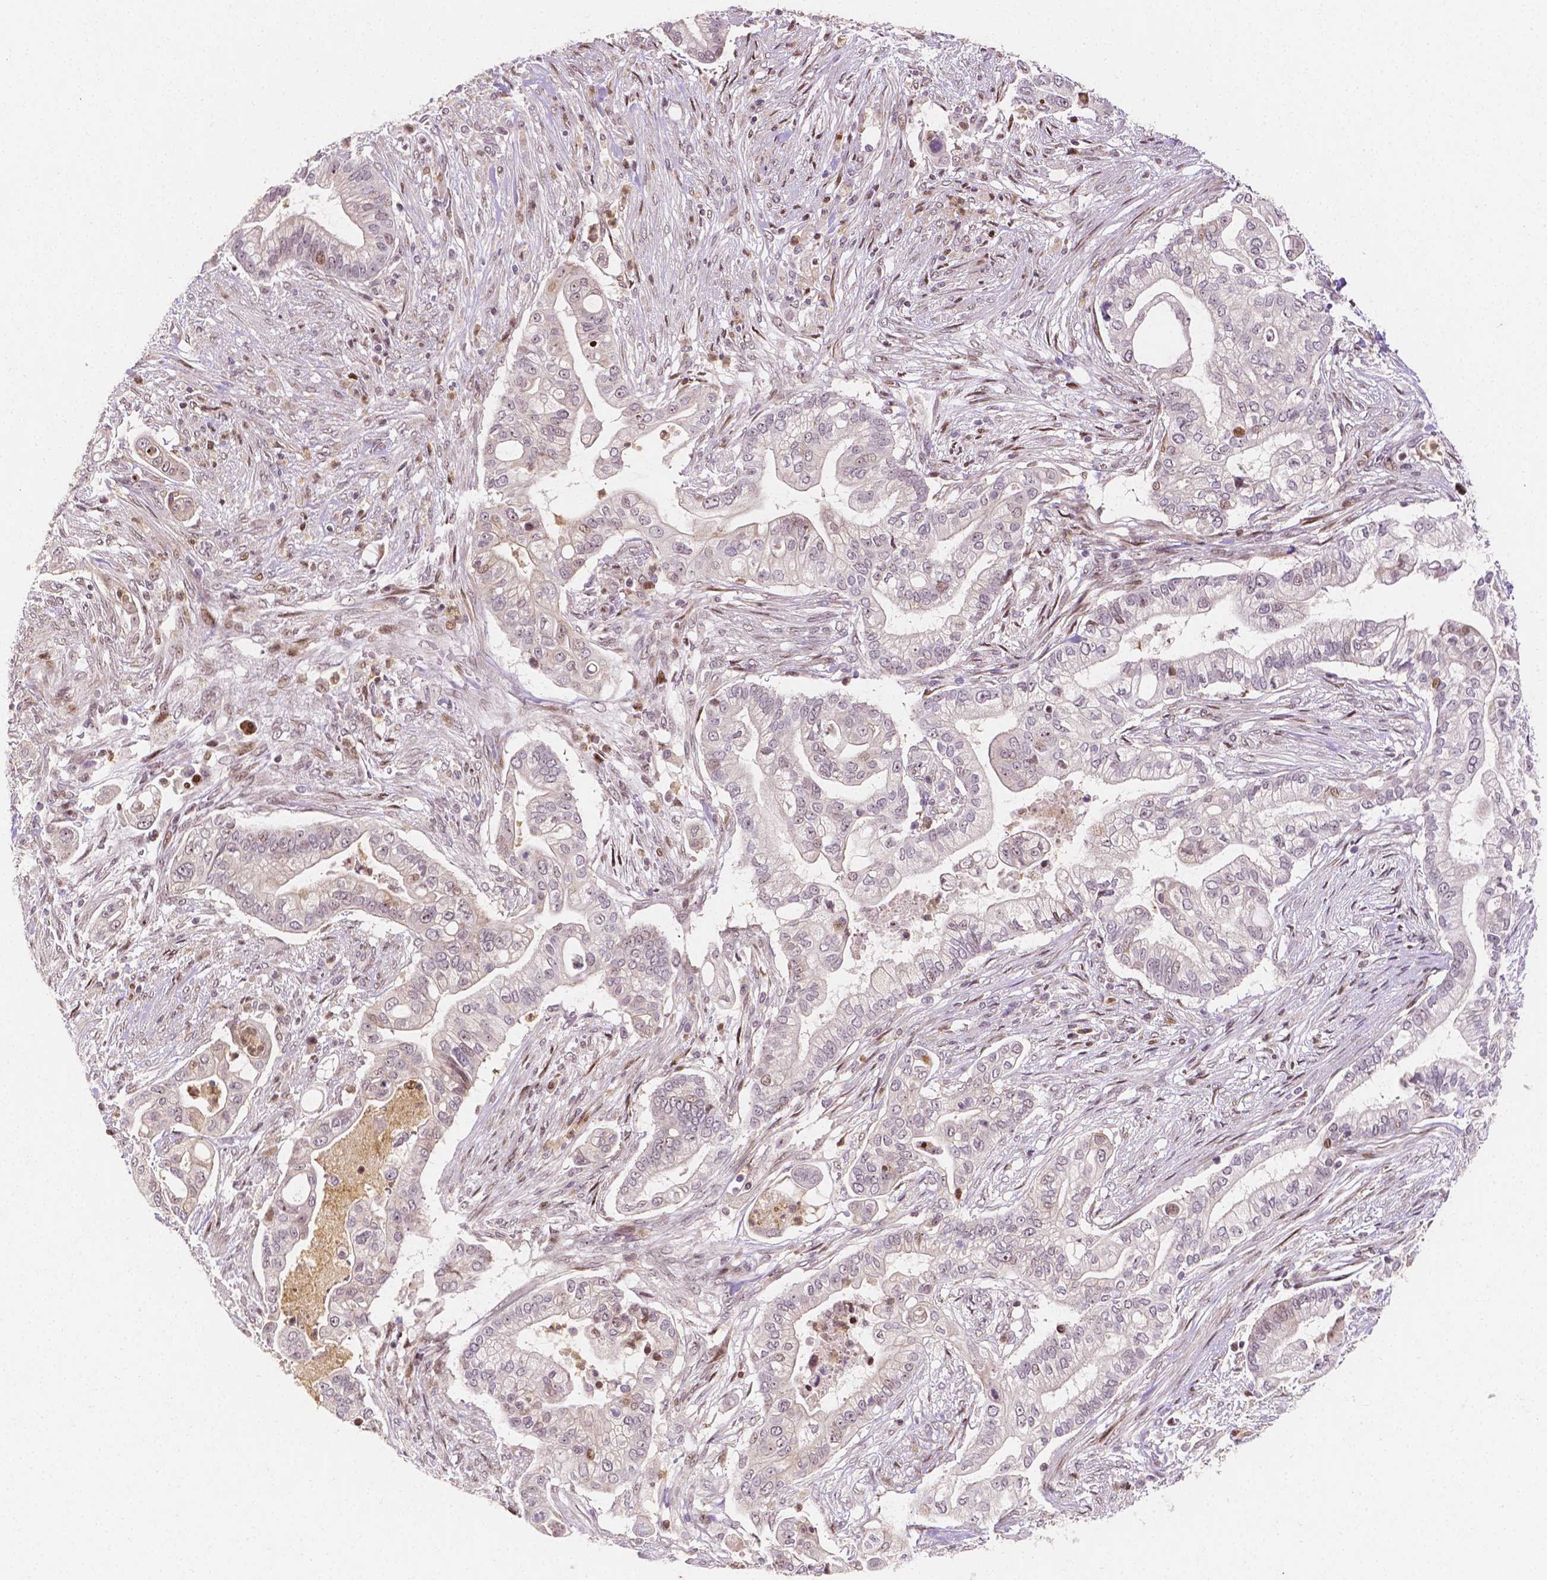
{"staining": {"intensity": "negative", "quantity": "none", "location": "none"}, "tissue": "pancreatic cancer", "cell_type": "Tumor cells", "image_type": "cancer", "snomed": [{"axis": "morphology", "description": "Adenocarcinoma, NOS"}, {"axis": "topography", "description": "Pancreas"}], "caption": "Photomicrograph shows no significant protein expression in tumor cells of pancreatic adenocarcinoma. Brightfield microscopy of IHC stained with DAB (3,3'-diaminobenzidine) (brown) and hematoxylin (blue), captured at high magnification.", "gene": "PTPN18", "patient": {"sex": "female", "age": 69}}